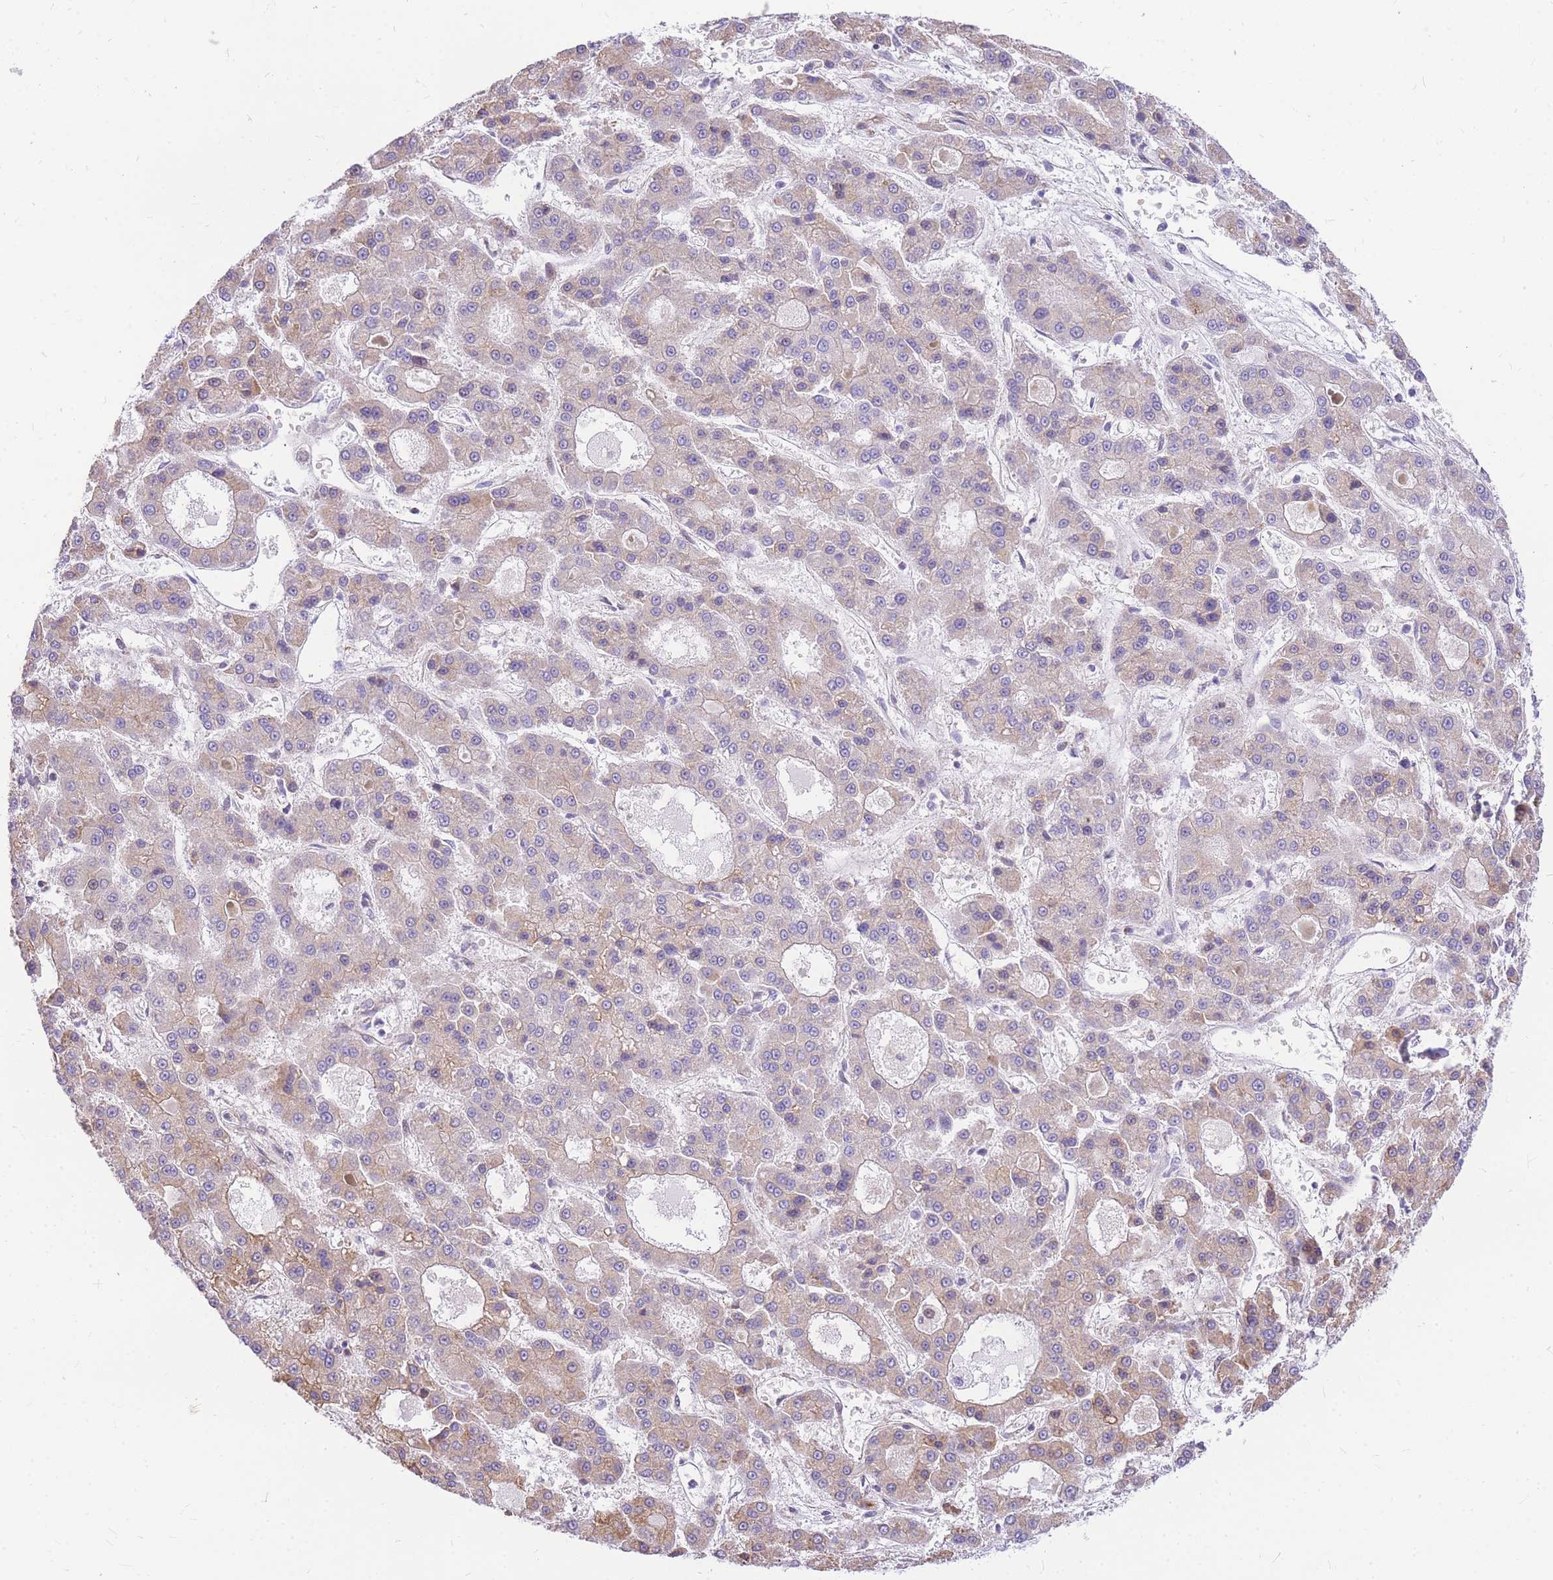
{"staining": {"intensity": "weak", "quantity": "<25%", "location": "cytoplasmic/membranous"}, "tissue": "liver cancer", "cell_type": "Tumor cells", "image_type": "cancer", "snomed": [{"axis": "morphology", "description": "Carcinoma, Hepatocellular, NOS"}, {"axis": "topography", "description": "Liver"}], "caption": "There is no significant expression in tumor cells of liver cancer (hepatocellular carcinoma).", "gene": "S100PBP", "patient": {"sex": "male", "age": 70}}